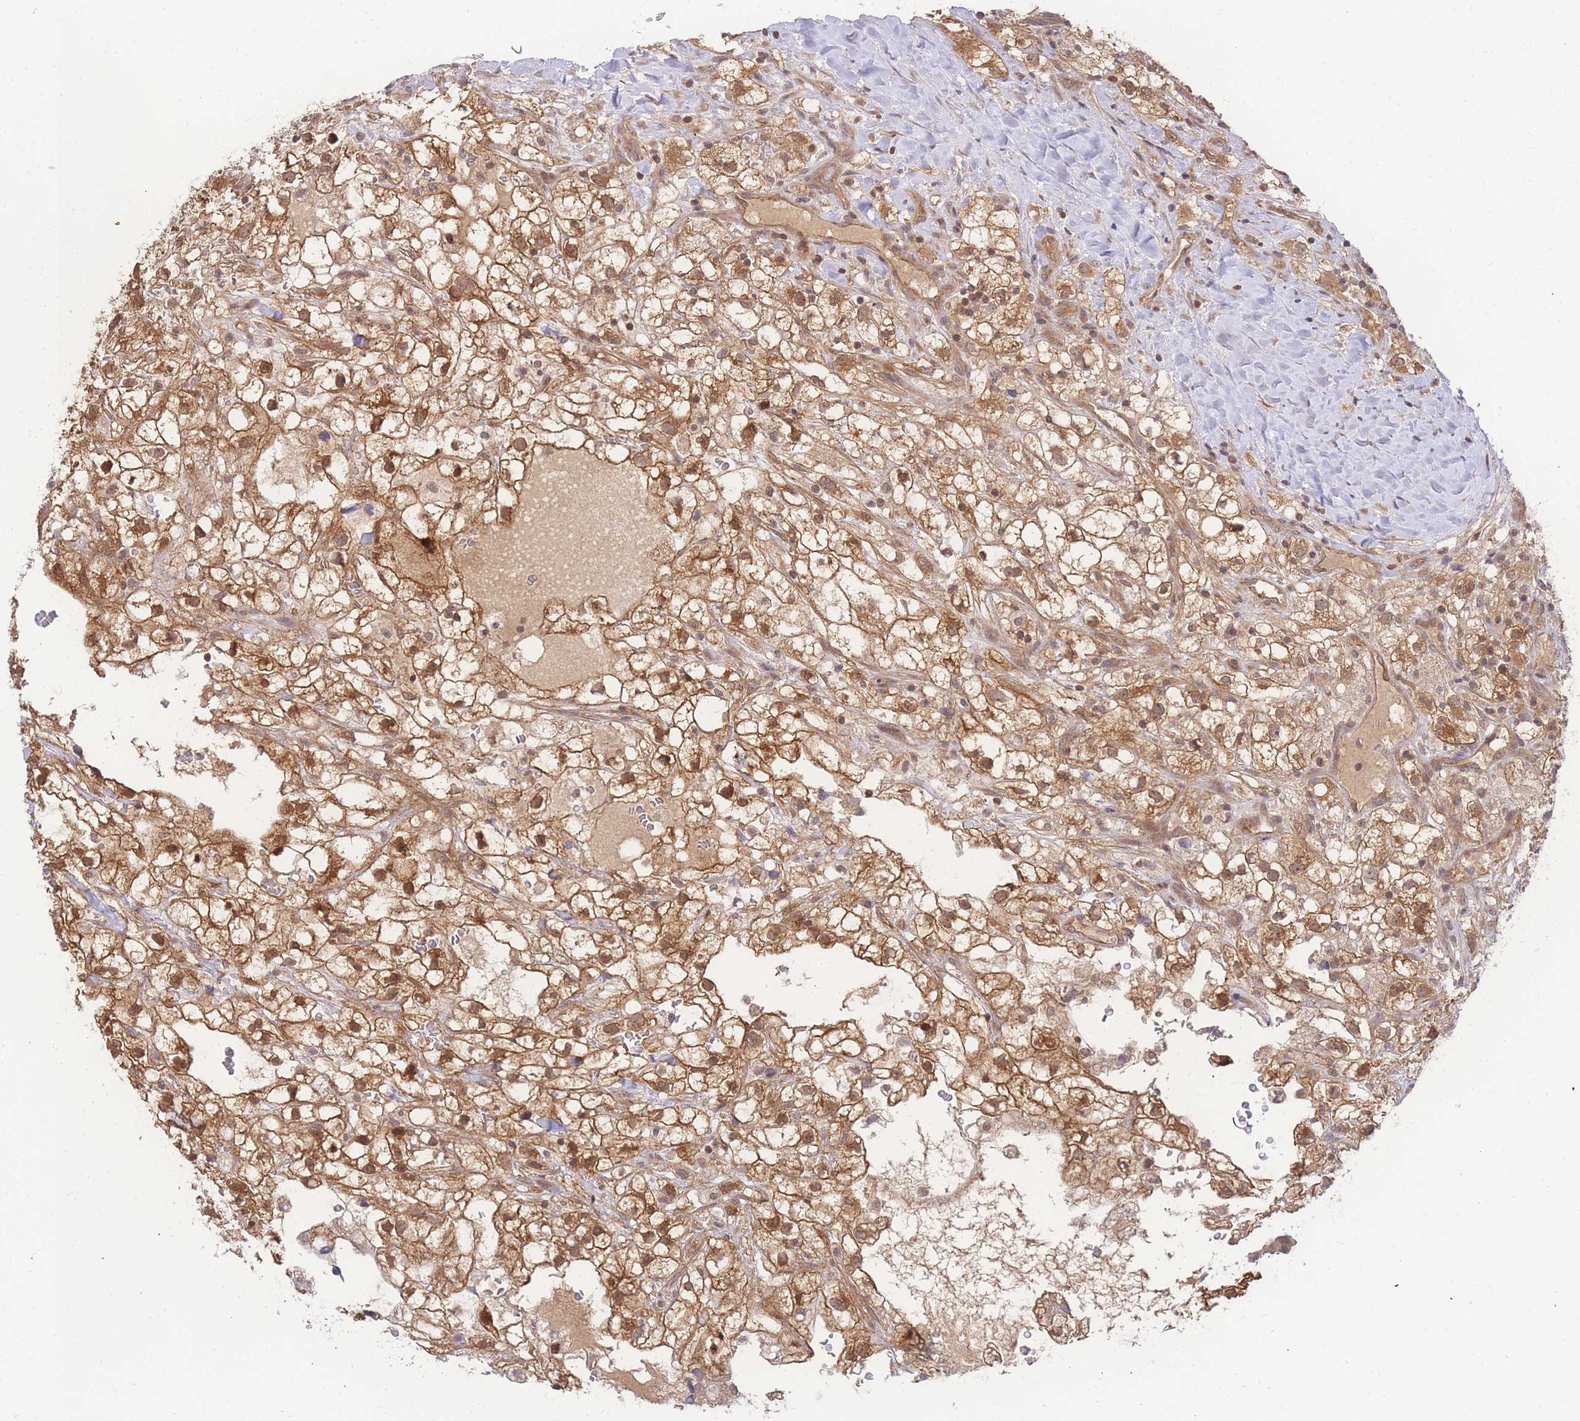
{"staining": {"intensity": "strong", "quantity": ">75%", "location": "cytoplasmic/membranous,nuclear"}, "tissue": "renal cancer", "cell_type": "Tumor cells", "image_type": "cancer", "snomed": [{"axis": "morphology", "description": "Adenocarcinoma, NOS"}, {"axis": "topography", "description": "Kidney"}], "caption": "The micrograph demonstrates staining of renal cancer (adenocarcinoma), revealing strong cytoplasmic/membranous and nuclear protein expression (brown color) within tumor cells. Nuclei are stained in blue.", "gene": "KIAA1191", "patient": {"sex": "male", "age": 59}}